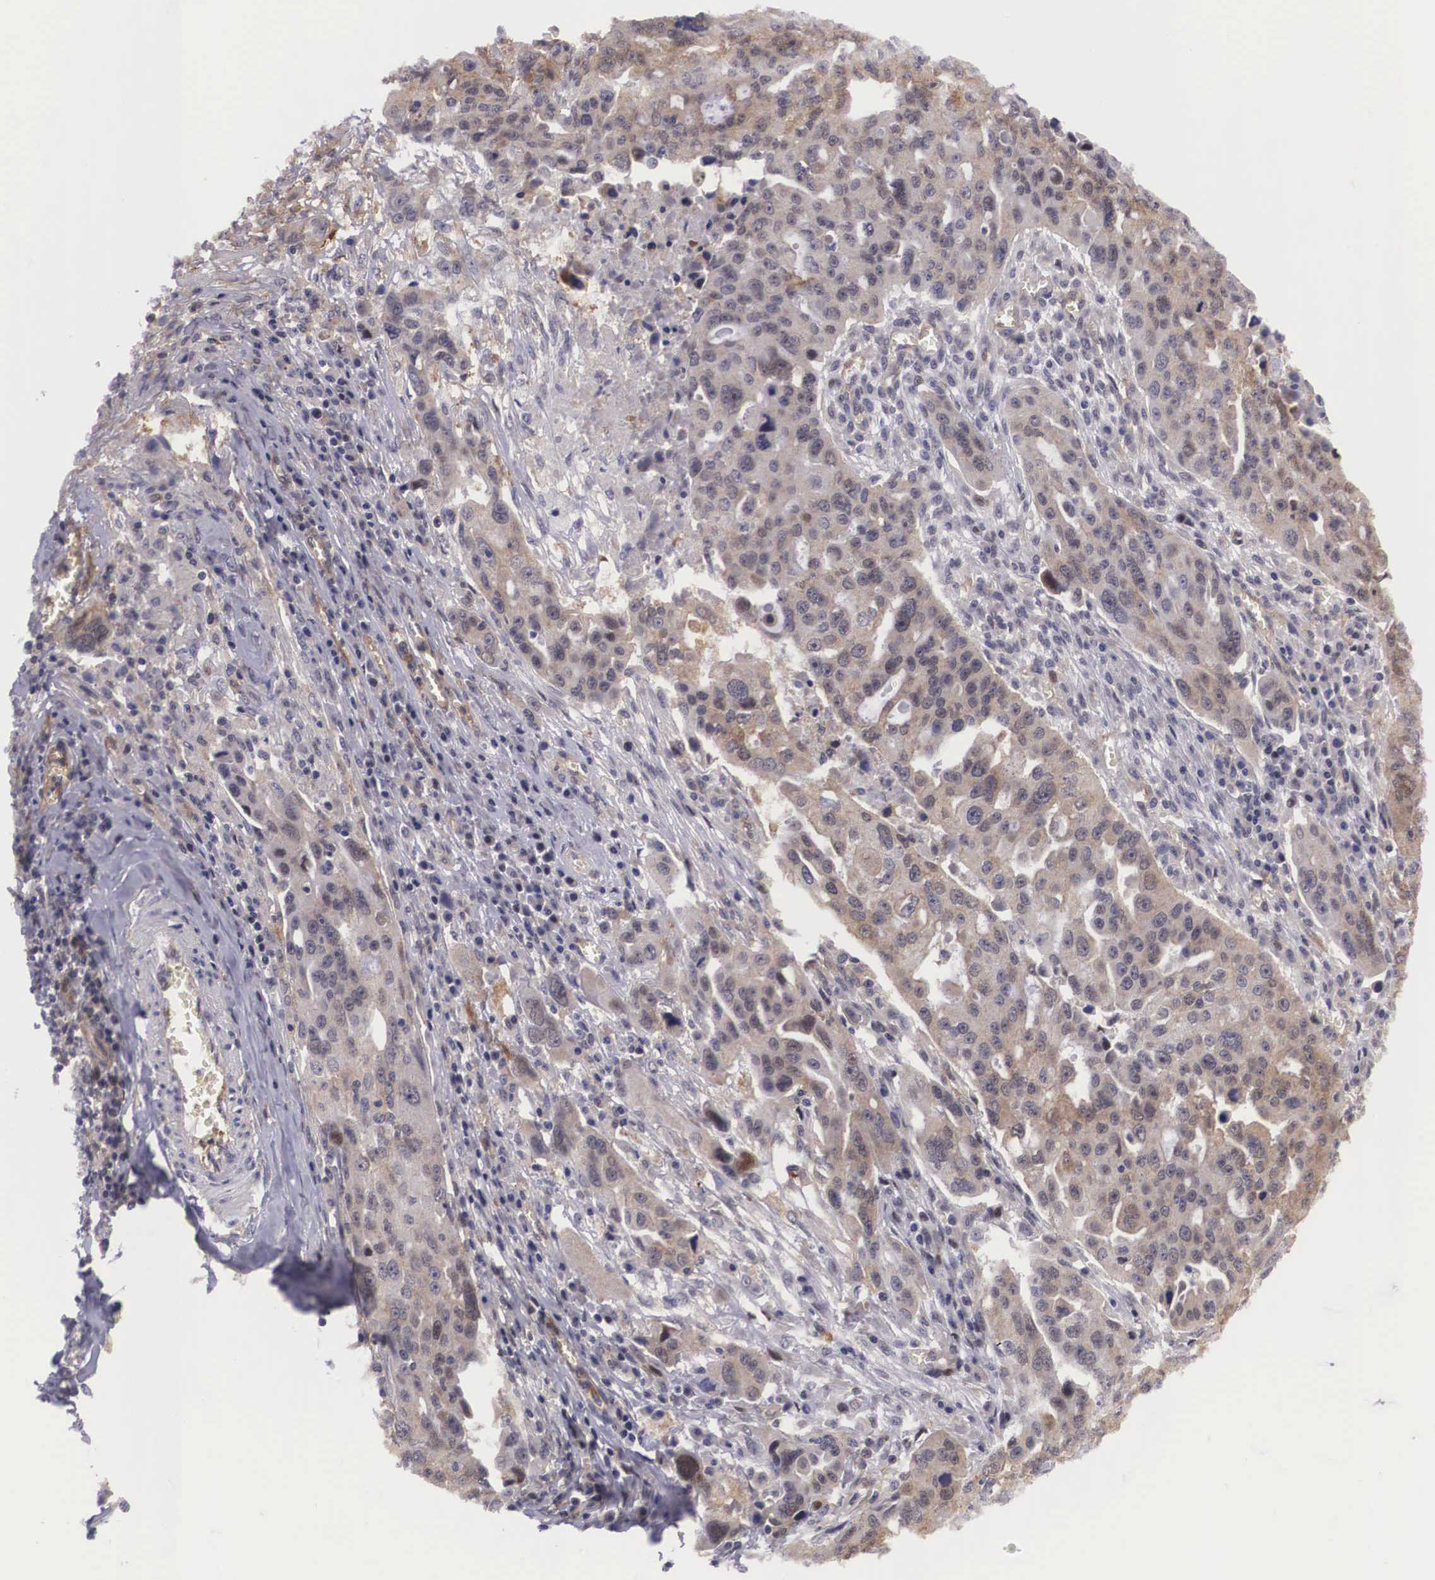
{"staining": {"intensity": "weak", "quantity": ">75%", "location": "cytoplasmic/membranous,nuclear"}, "tissue": "ovarian cancer", "cell_type": "Tumor cells", "image_type": "cancer", "snomed": [{"axis": "morphology", "description": "Carcinoma, endometroid"}, {"axis": "topography", "description": "Ovary"}], "caption": "A brown stain labels weak cytoplasmic/membranous and nuclear positivity of a protein in human ovarian endometroid carcinoma tumor cells. (Brightfield microscopy of DAB IHC at high magnification).", "gene": "EMID1", "patient": {"sex": "female", "age": 75}}